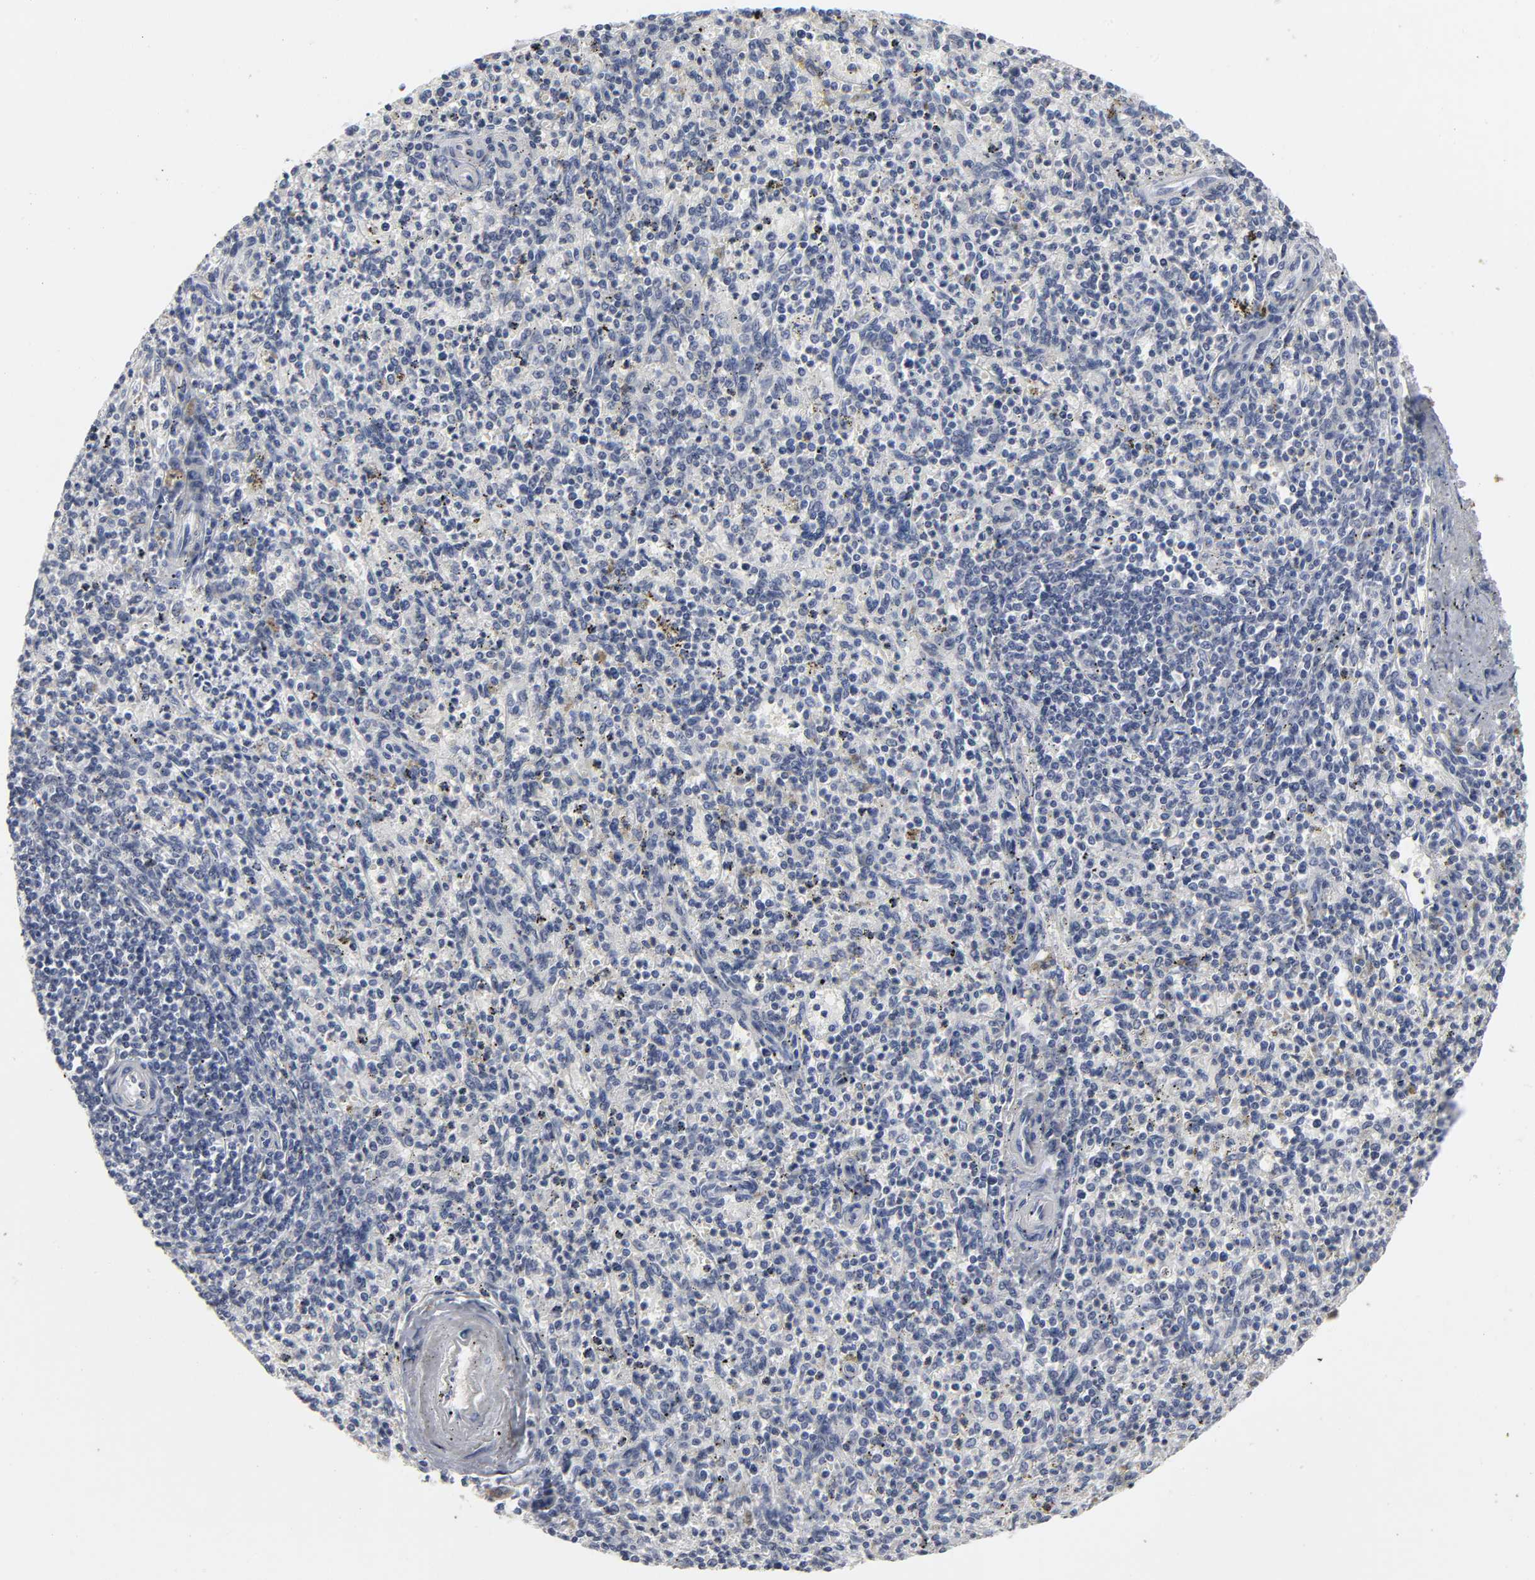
{"staining": {"intensity": "negative", "quantity": "none", "location": "none"}, "tissue": "spleen", "cell_type": "Cells in red pulp", "image_type": "normal", "snomed": [{"axis": "morphology", "description": "Normal tissue, NOS"}, {"axis": "topography", "description": "Spleen"}], "caption": "This is a micrograph of IHC staining of normal spleen, which shows no expression in cells in red pulp.", "gene": "TCAP", "patient": {"sex": "male", "age": 72}}